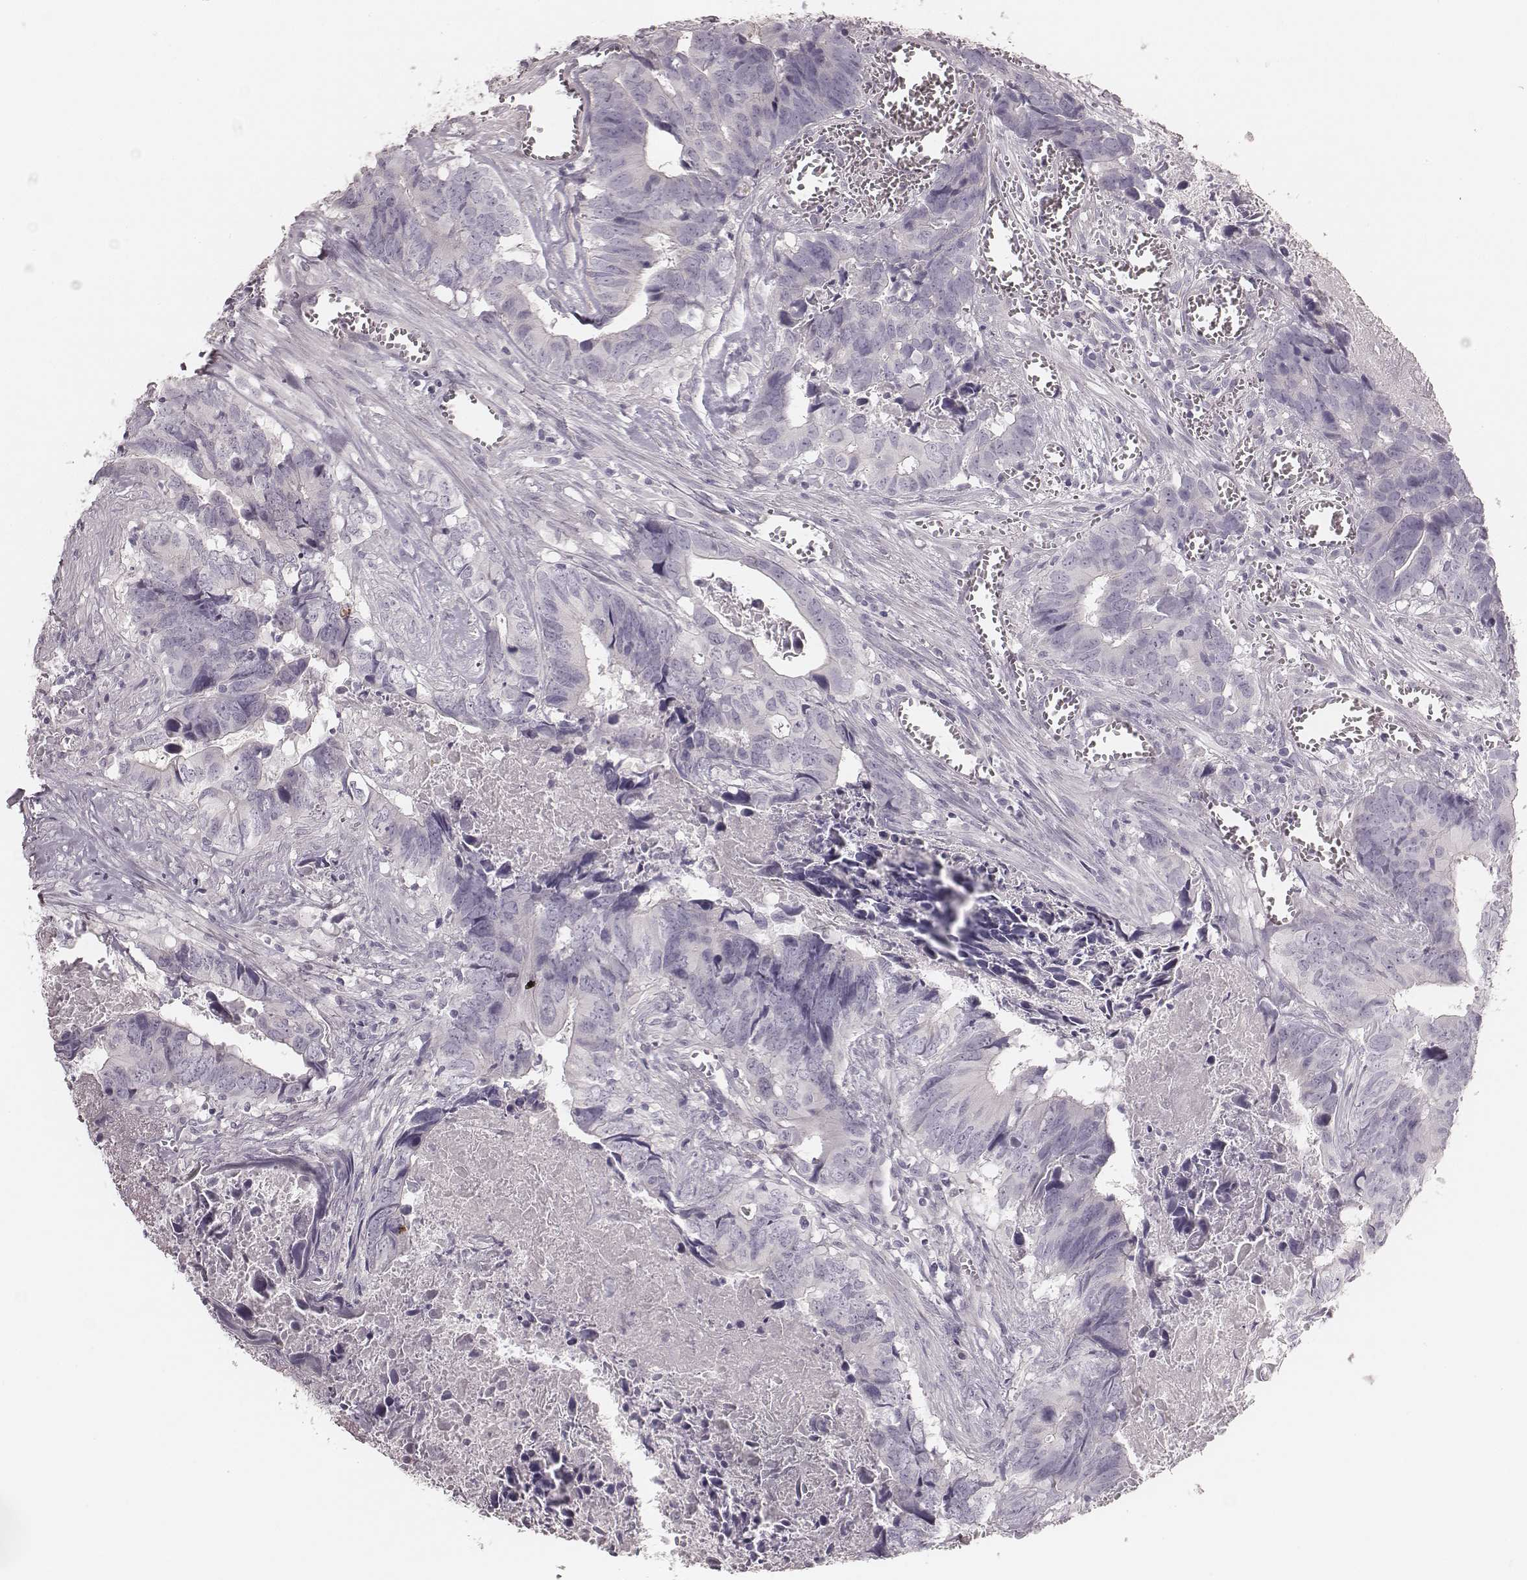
{"staining": {"intensity": "negative", "quantity": "none", "location": "none"}, "tissue": "colorectal cancer", "cell_type": "Tumor cells", "image_type": "cancer", "snomed": [{"axis": "morphology", "description": "Adenocarcinoma, NOS"}, {"axis": "topography", "description": "Colon"}], "caption": "Immunohistochemistry of colorectal cancer demonstrates no positivity in tumor cells. The staining was performed using DAB to visualize the protein expression in brown, while the nuclei were stained in blue with hematoxylin (Magnification: 20x).", "gene": "ZP4", "patient": {"sex": "female", "age": 82}}